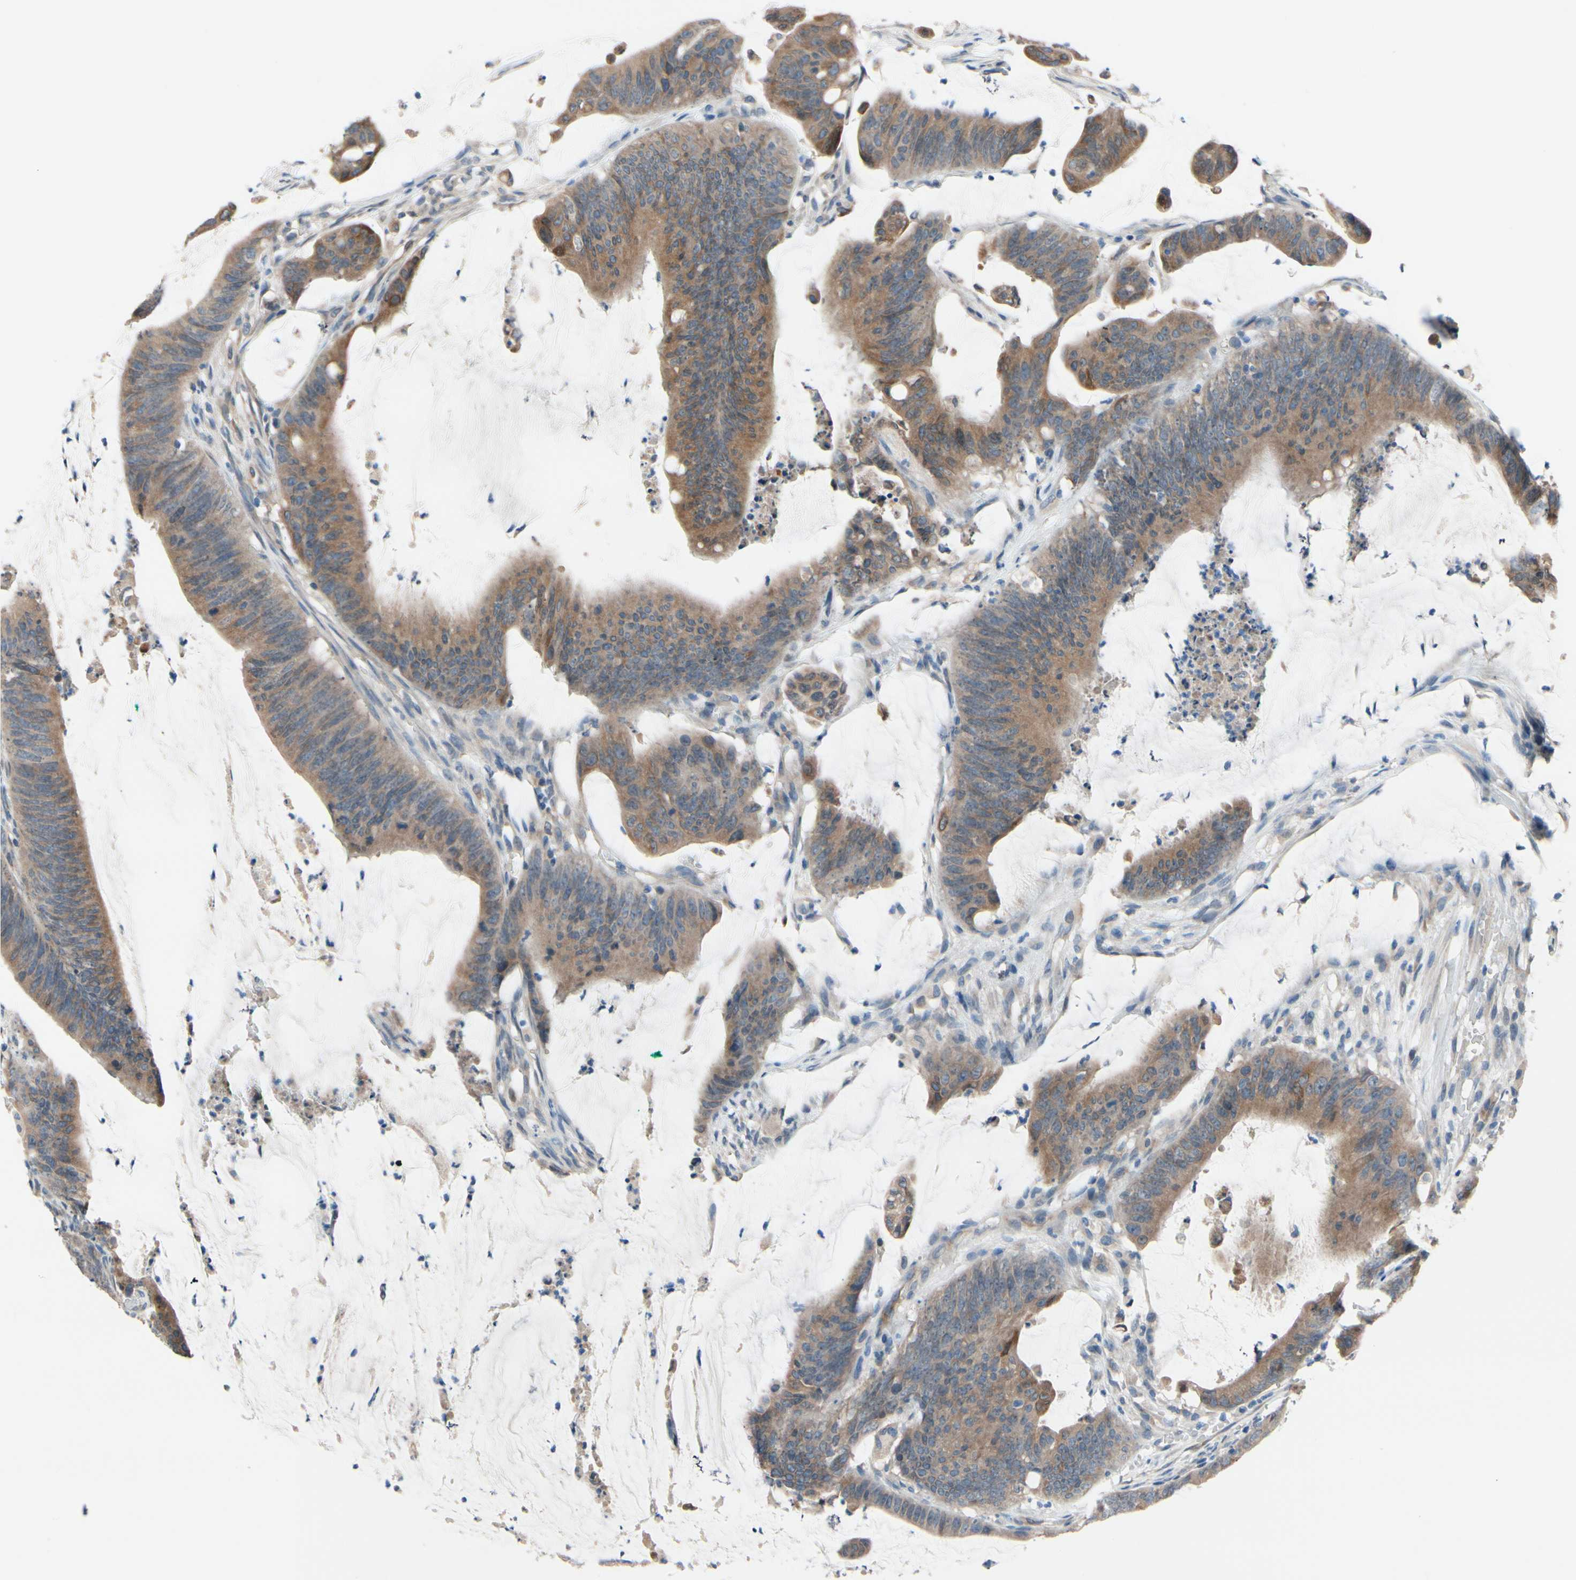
{"staining": {"intensity": "moderate", "quantity": ">75%", "location": "cytoplasmic/membranous"}, "tissue": "colorectal cancer", "cell_type": "Tumor cells", "image_type": "cancer", "snomed": [{"axis": "morphology", "description": "Adenocarcinoma, NOS"}, {"axis": "topography", "description": "Rectum"}], "caption": "Tumor cells demonstrate medium levels of moderate cytoplasmic/membranous positivity in approximately >75% of cells in colorectal cancer (adenocarcinoma). (Stains: DAB in brown, nuclei in blue, Microscopy: brightfield microscopy at high magnification).", "gene": "PRXL2A", "patient": {"sex": "female", "age": 66}}